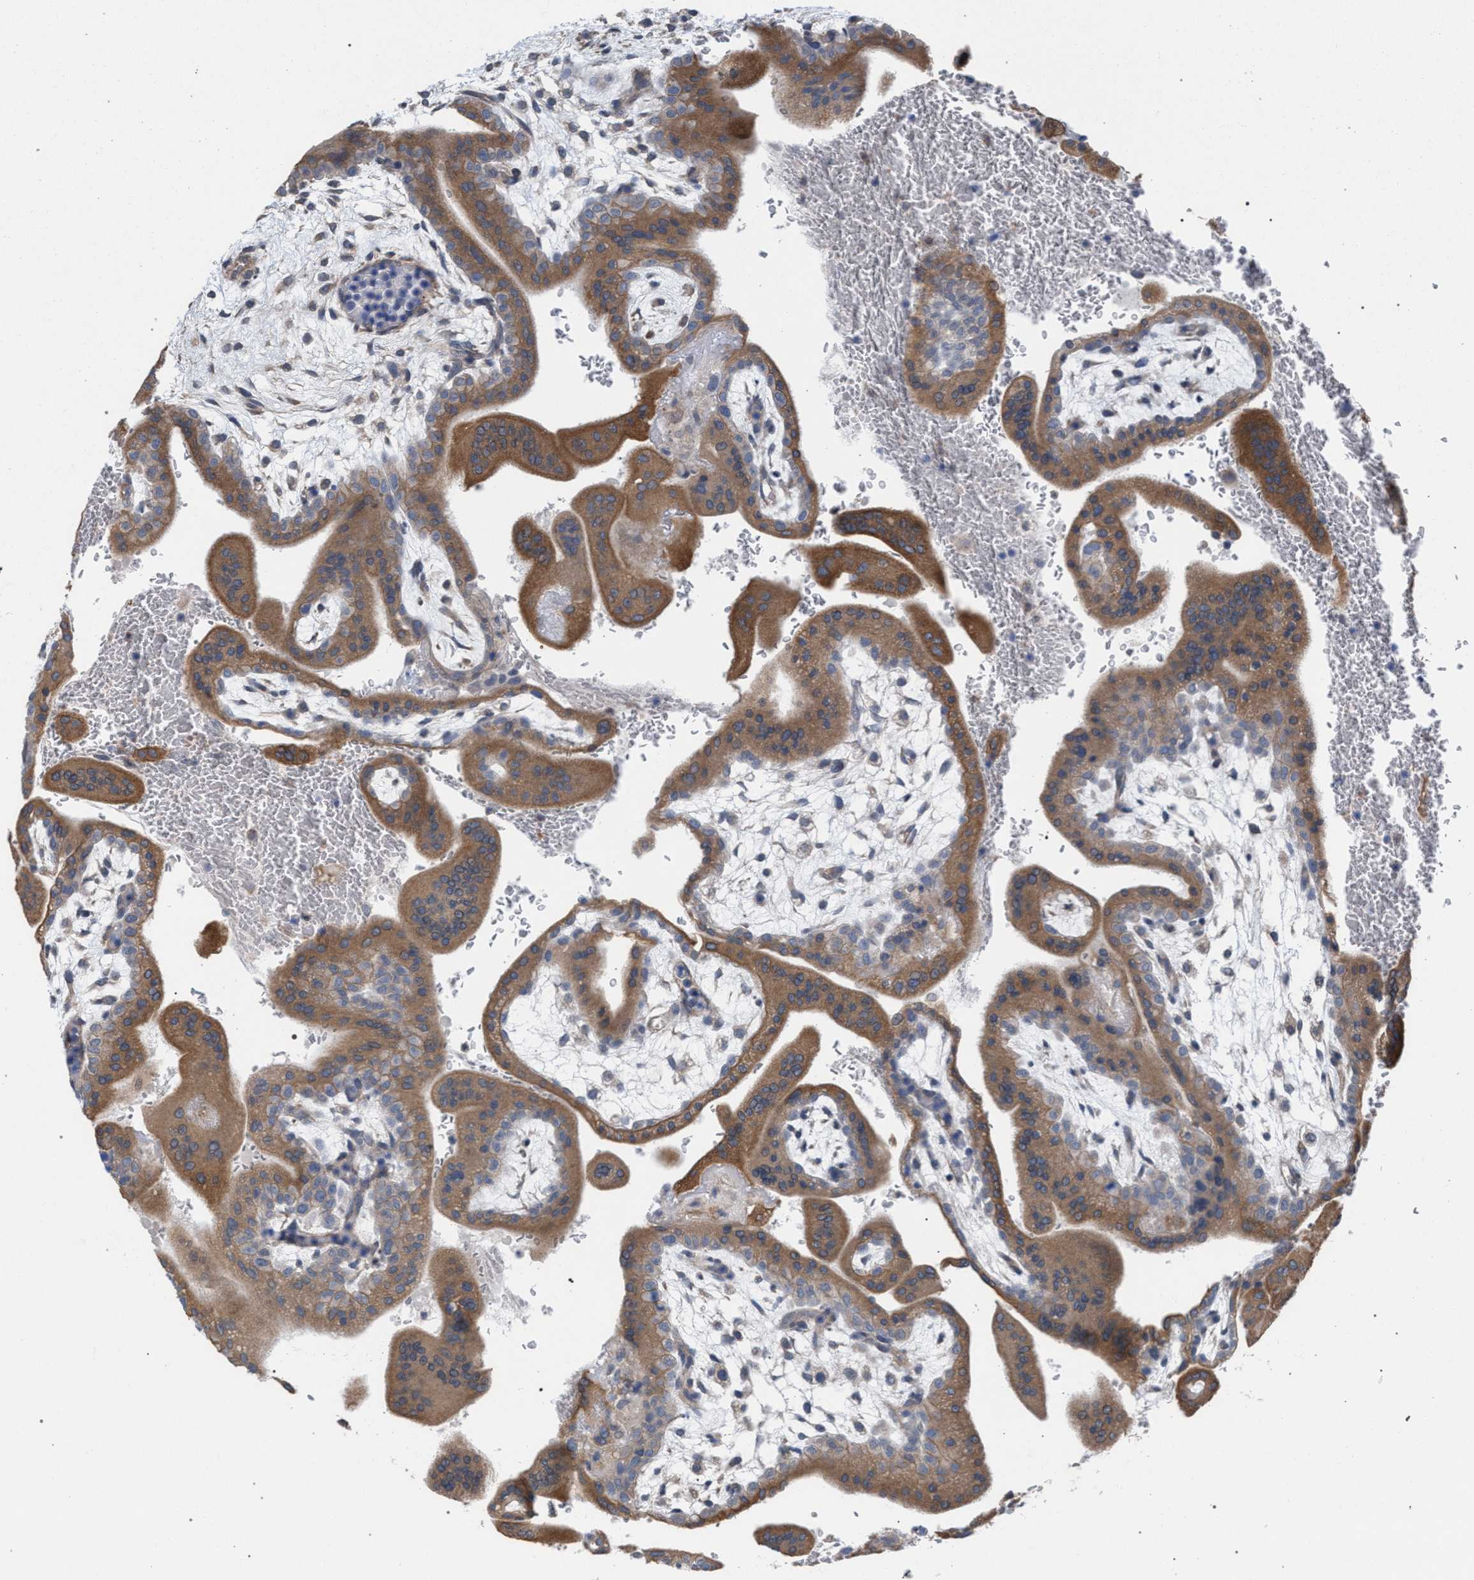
{"staining": {"intensity": "moderate", "quantity": ">75%", "location": "cytoplasmic/membranous"}, "tissue": "placenta", "cell_type": "Decidual cells", "image_type": "normal", "snomed": [{"axis": "morphology", "description": "Normal tissue, NOS"}, {"axis": "topography", "description": "Placenta"}], "caption": "The photomicrograph demonstrates staining of unremarkable placenta, revealing moderate cytoplasmic/membranous protein expression (brown color) within decidual cells. Nuclei are stained in blue.", "gene": "ARPC5L", "patient": {"sex": "female", "age": 35}}